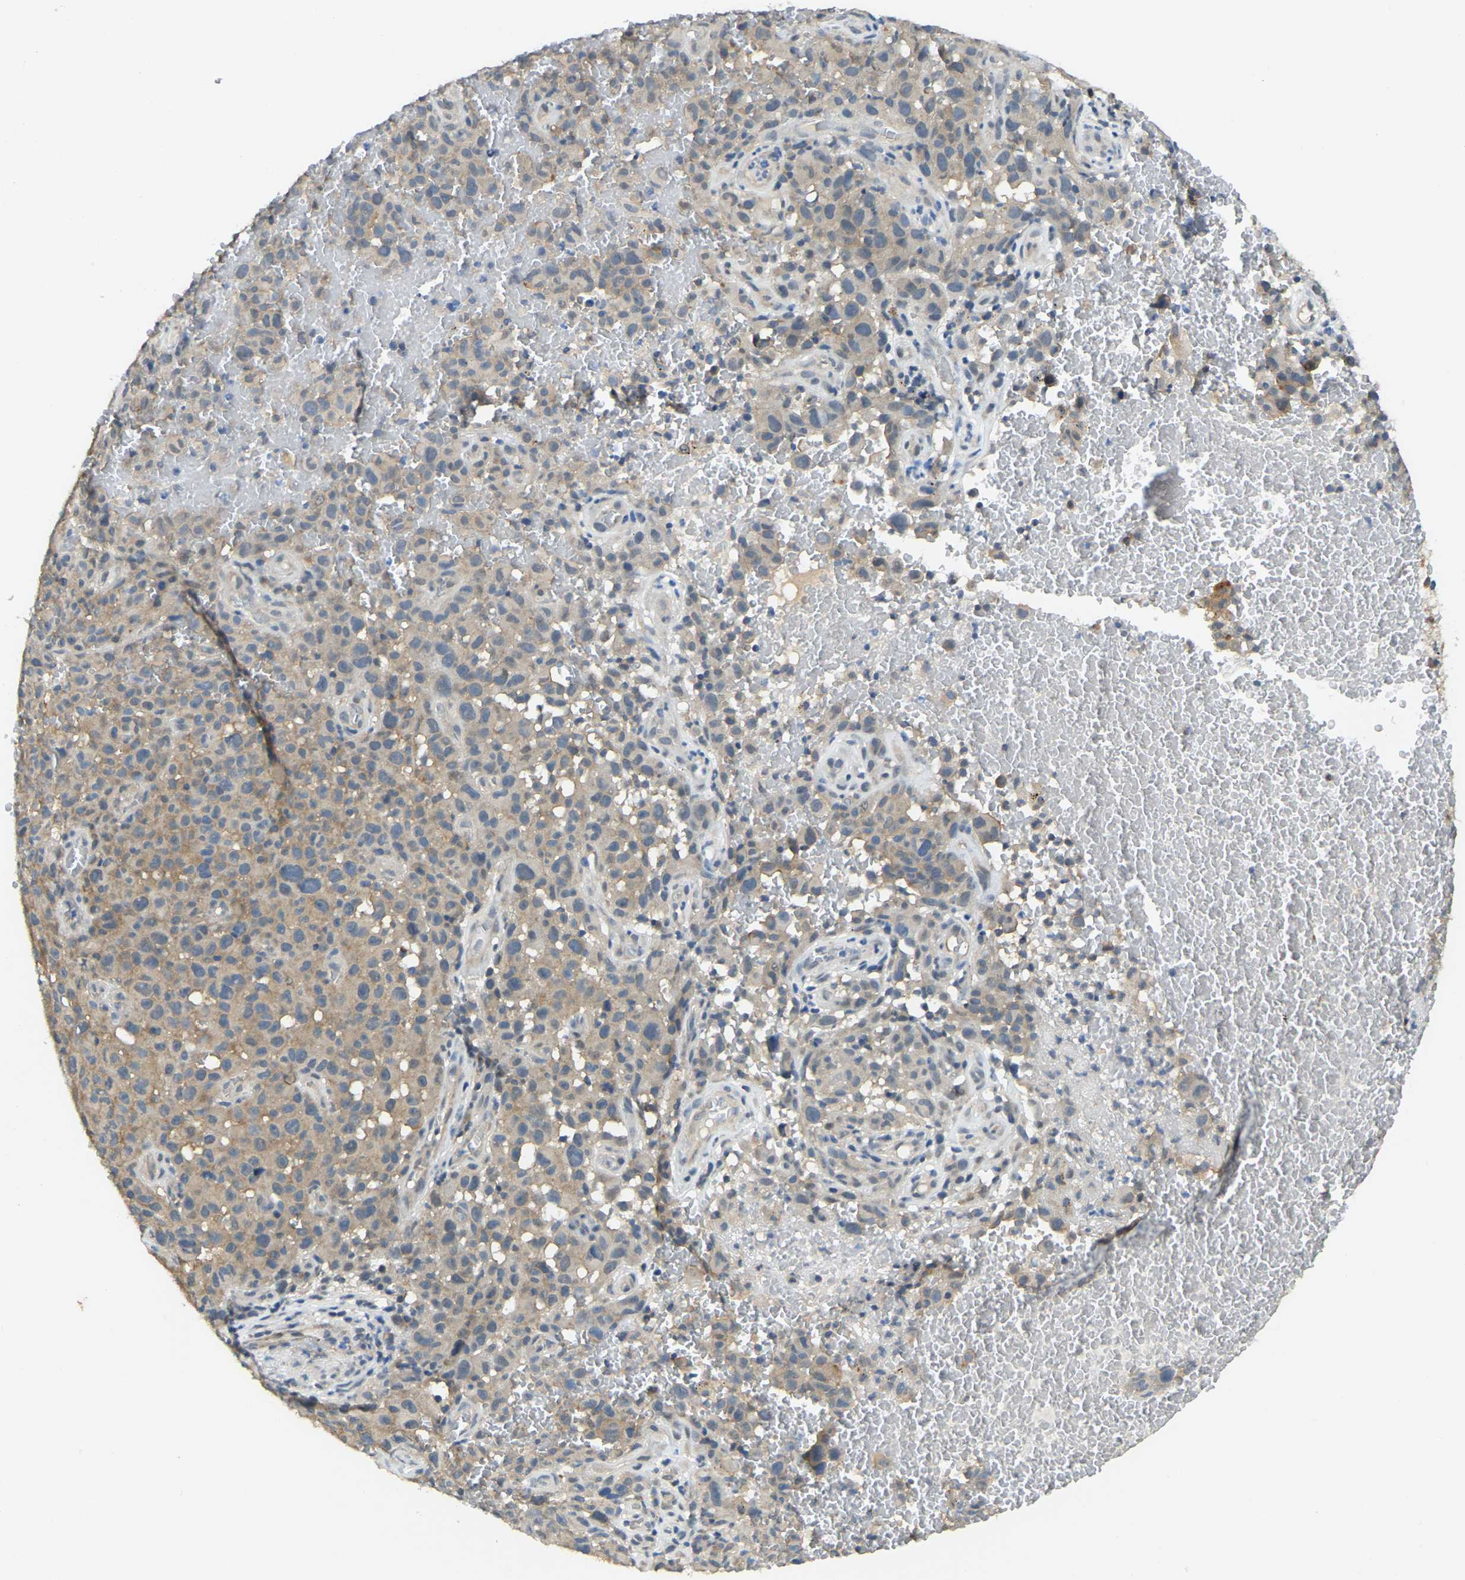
{"staining": {"intensity": "weak", "quantity": "<25%", "location": "cytoplasmic/membranous"}, "tissue": "melanoma", "cell_type": "Tumor cells", "image_type": "cancer", "snomed": [{"axis": "morphology", "description": "Malignant melanoma, NOS"}, {"axis": "topography", "description": "Skin"}], "caption": "An IHC histopathology image of melanoma is shown. There is no staining in tumor cells of melanoma.", "gene": "AHNAK", "patient": {"sex": "female", "age": 82}}